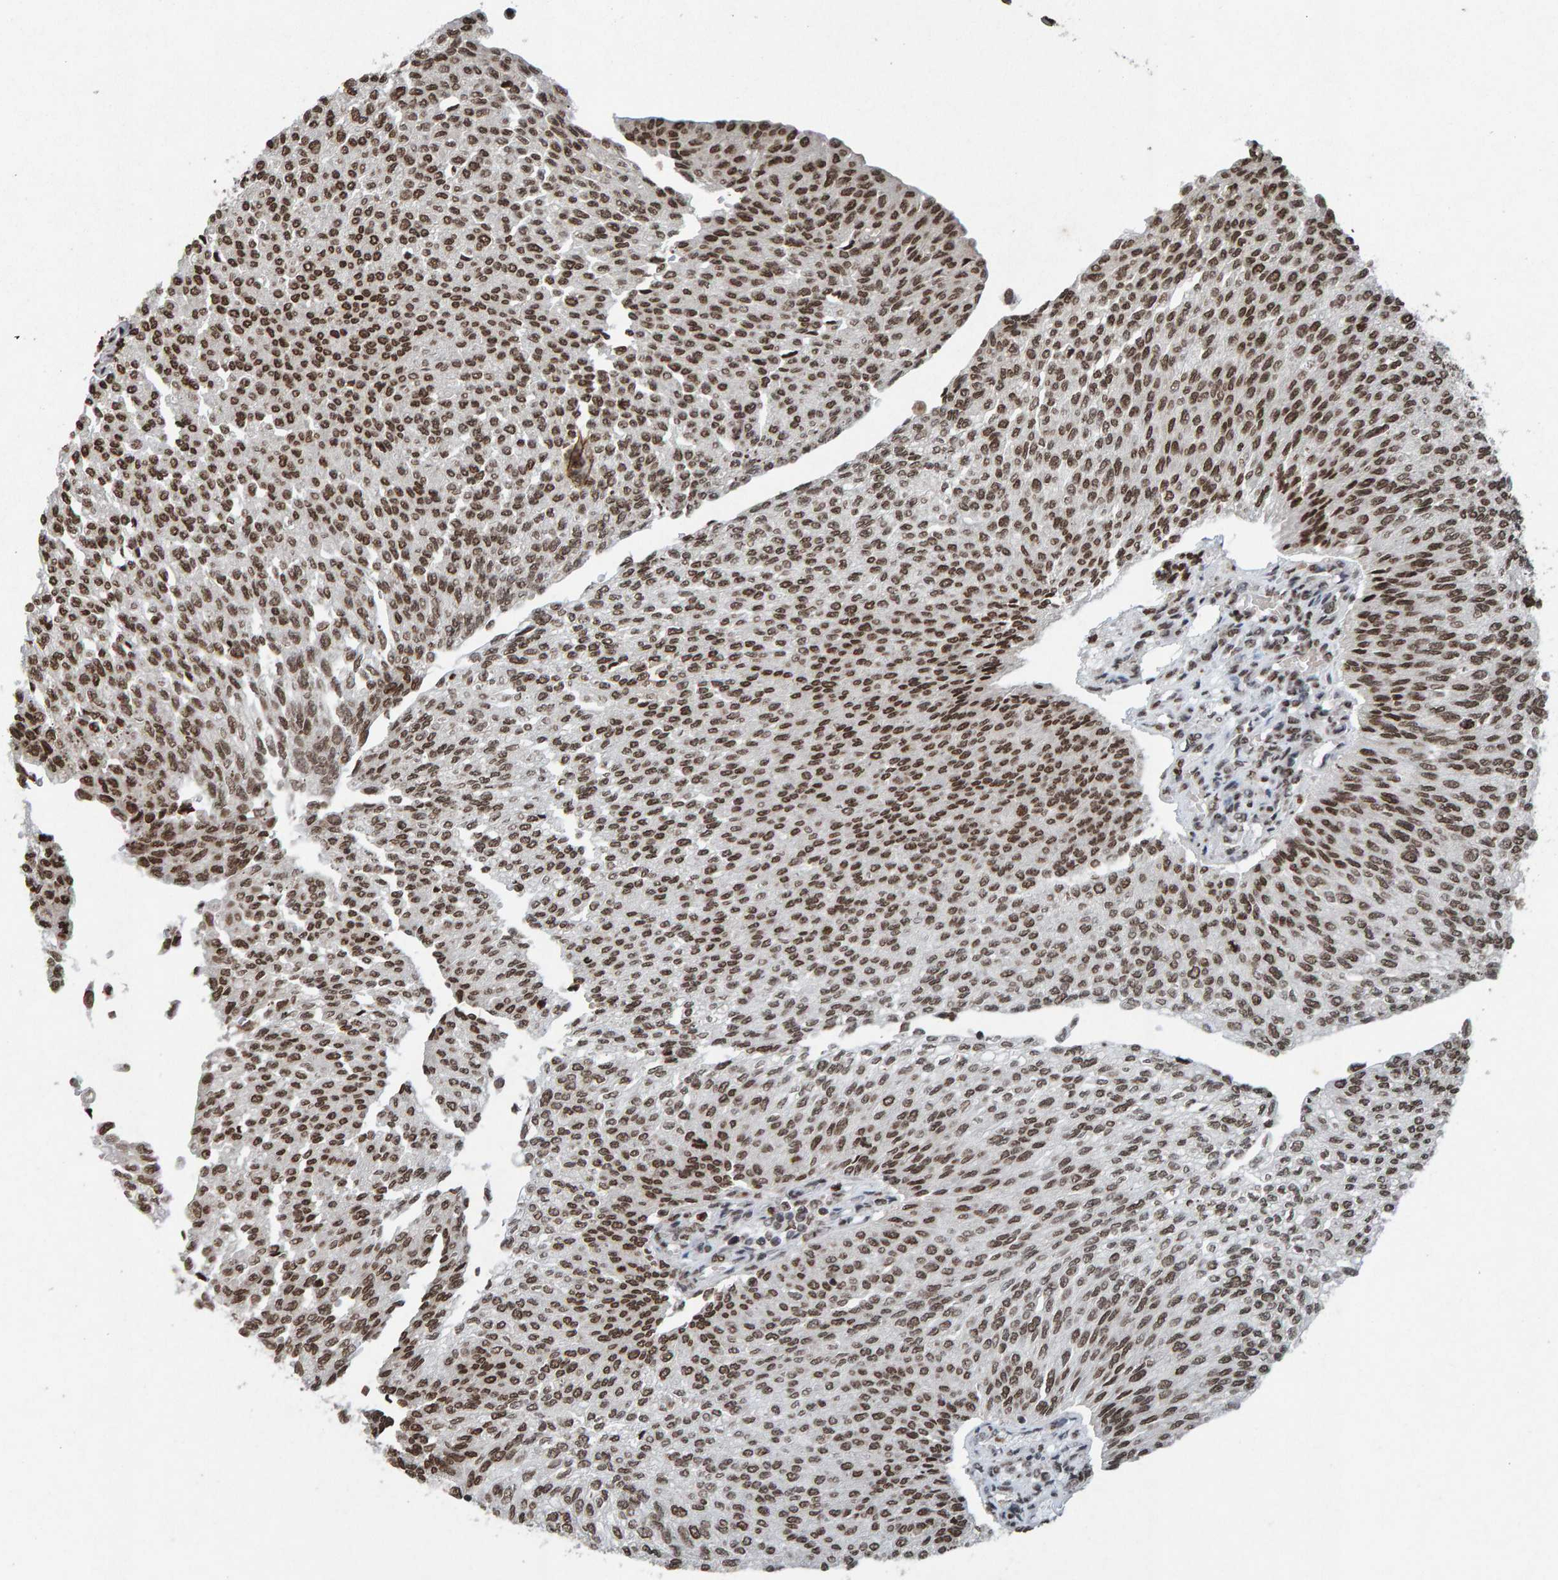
{"staining": {"intensity": "moderate", "quantity": ">75%", "location": "nuclear"}, "tissue": "urothelial cancer", "cell_type": "Tumor cells", "image_type": "cancer", "snomed": [{"axis": "morphology", "description": "Urothelial carcinoma, Low grade"}, {"axis": "topography", "description": "Urinary bladder"}], "caption": "DAB (3,3'-diaminobenzidine) immunohistochemical staining of urothelial carcinoma (low-grade) reveals moderate nuclear protein expression in about >75% of tumor cells. (Brightfield microscopy of DAB IHC at high magnification).", "gene": "H2AZ1", "patient": {"sex": "female", "age": 79}}